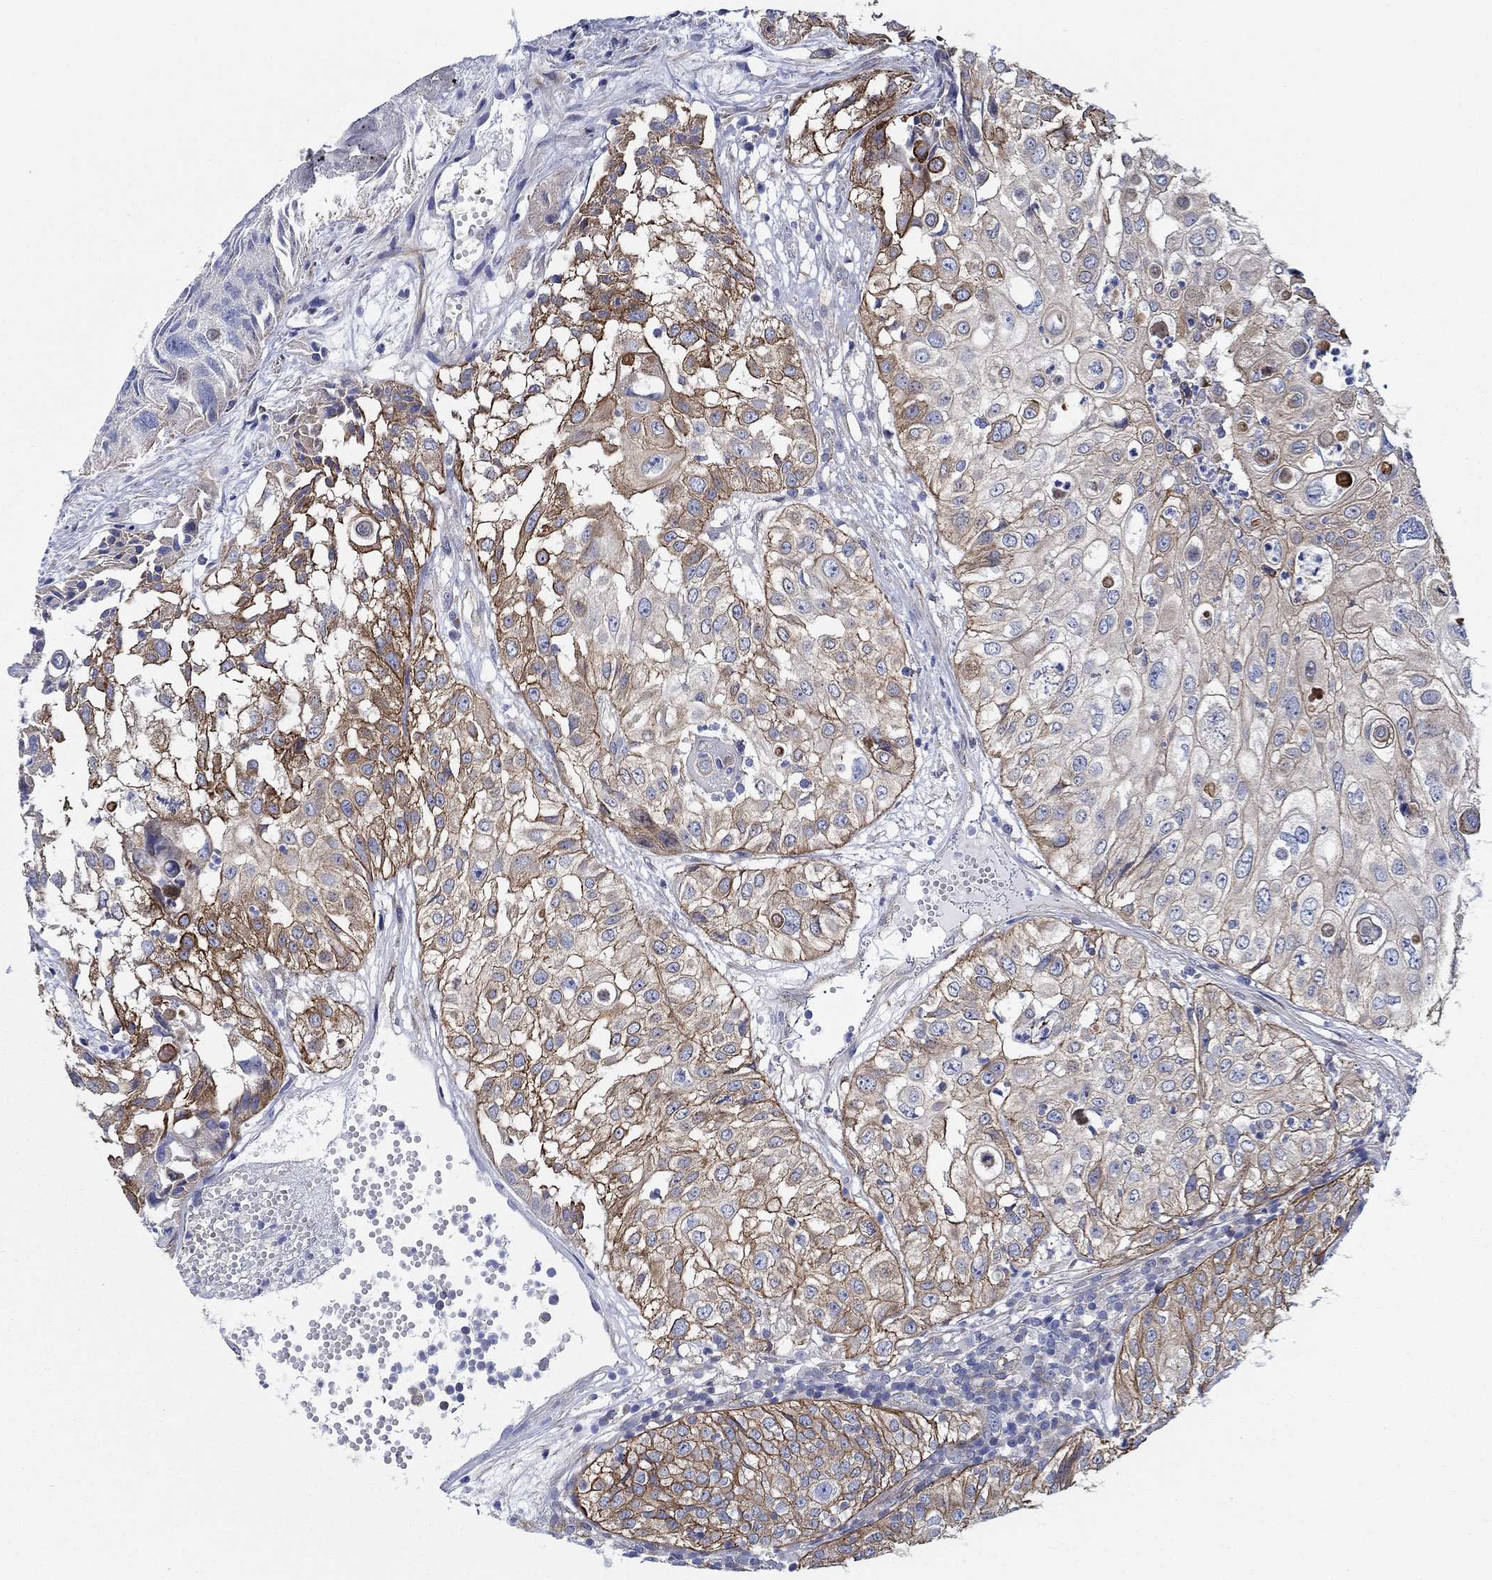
{"staining": {"intensity": "strong", "quantity": "25%-75%", "location": "cytoplasmic/membranous"}, "tissue": "urothelial cancer", "cell_type": "Tumor cells", "image_type": "cancer", "snomed": [{"axis": "morphology", "description": "Urothelial carcinoma, High grade"}, {"axis": "topography", "description": "Urinary bladder"}], "caption": "IHC (DAB (3,3'-diaminobenzidine)) staining of human urothelial cancer demonstrates strong cytoplasmic/membranous protein positivity in approximately 25%-75% of tumor cells.", "gene": "FMN1", "patient": {"sex": "female", "age": 79}}